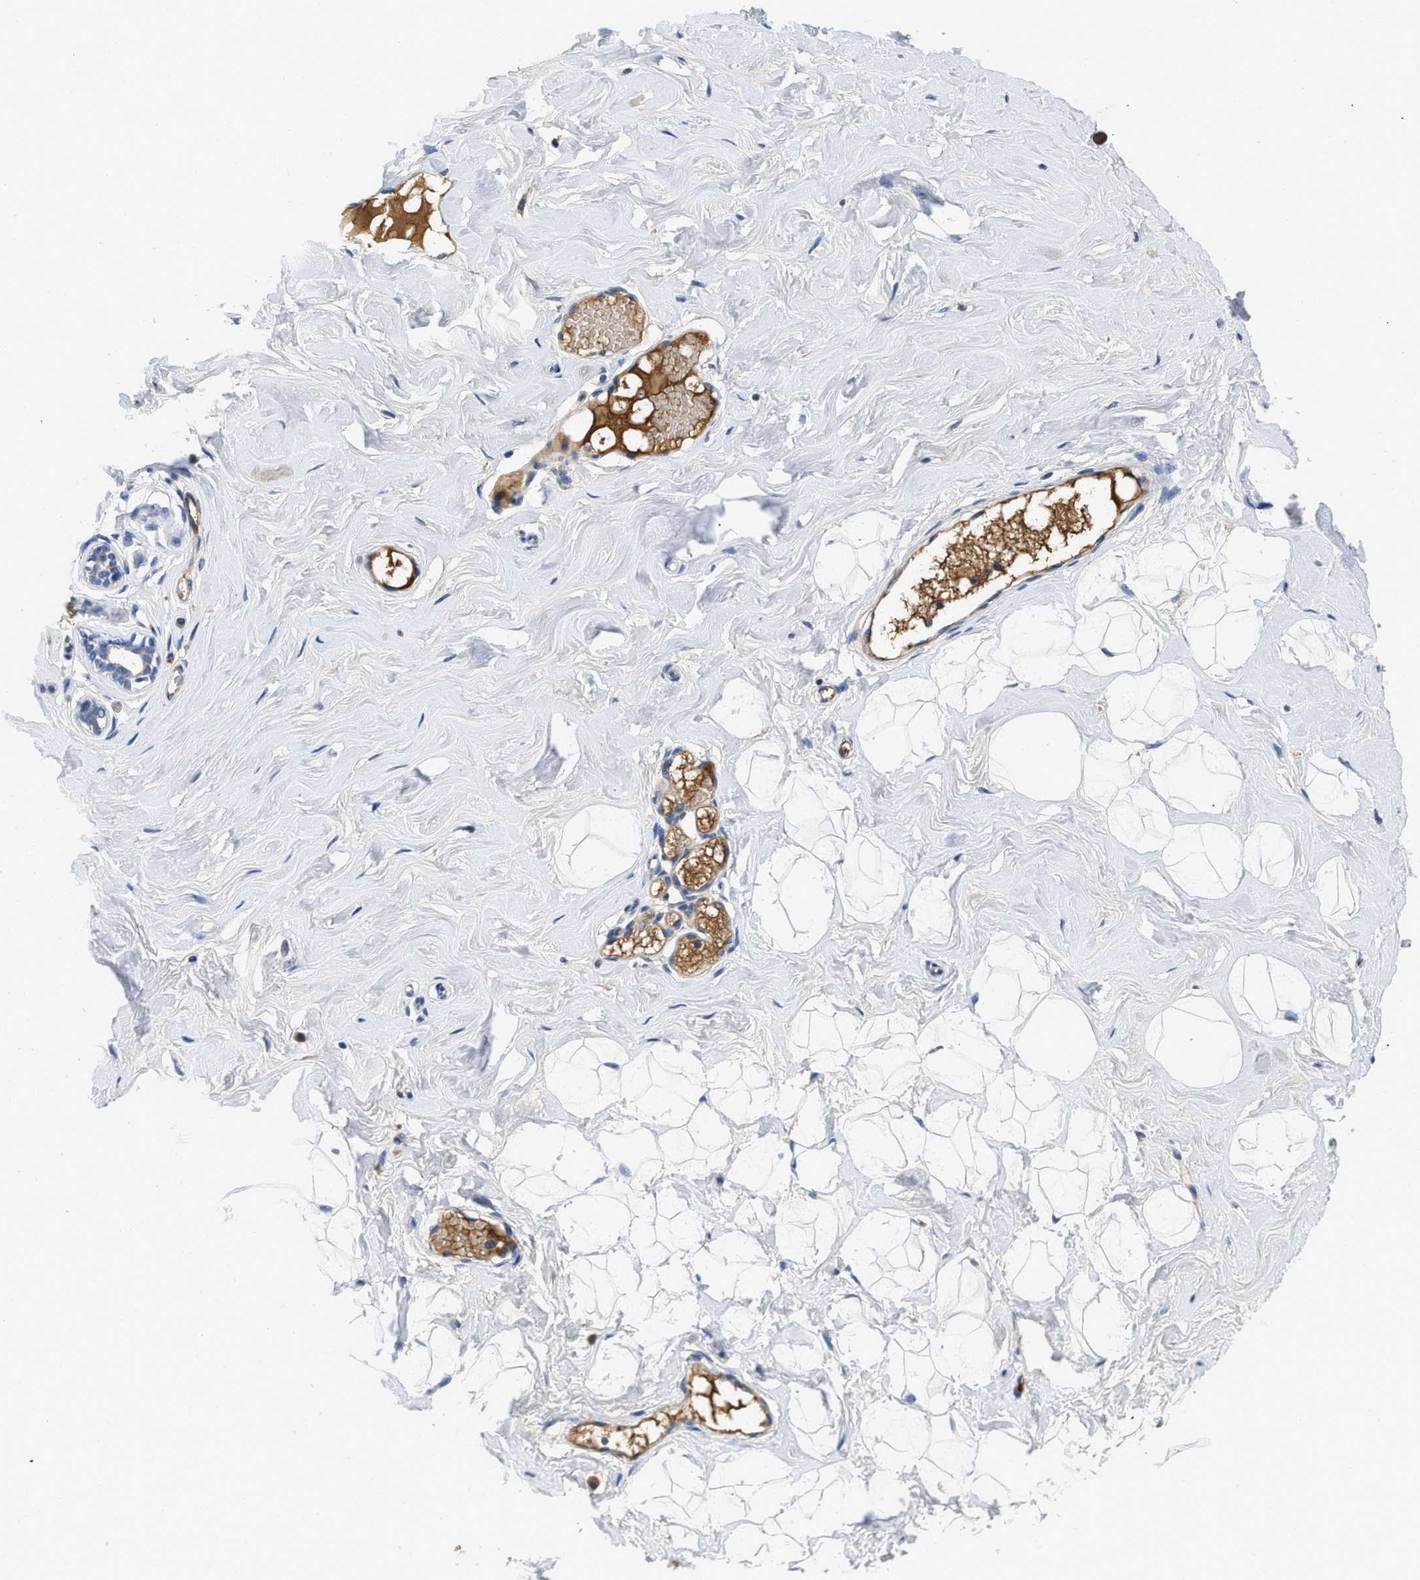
{"staining": {"intensity": "weak", "quantity": "<25%", "location": "cytoplasmic/membranous"}, "tissue": "breast", "cell_type": "Adipocytes", "image_type": "normal", "snomed": [{"axis": "morphology", "description": "Normal tissue, NOS"}, {"axis": "topography", "description": "Breast"}], "caption": "Immunohistochemistry micrograph of benign breast: breast stained with DAB (3,3'-diaminobenzidine) reveals no significant protein staining in adipocytes.", "gene": "C1S", "patient": {"sex": "female", "age": 23}}